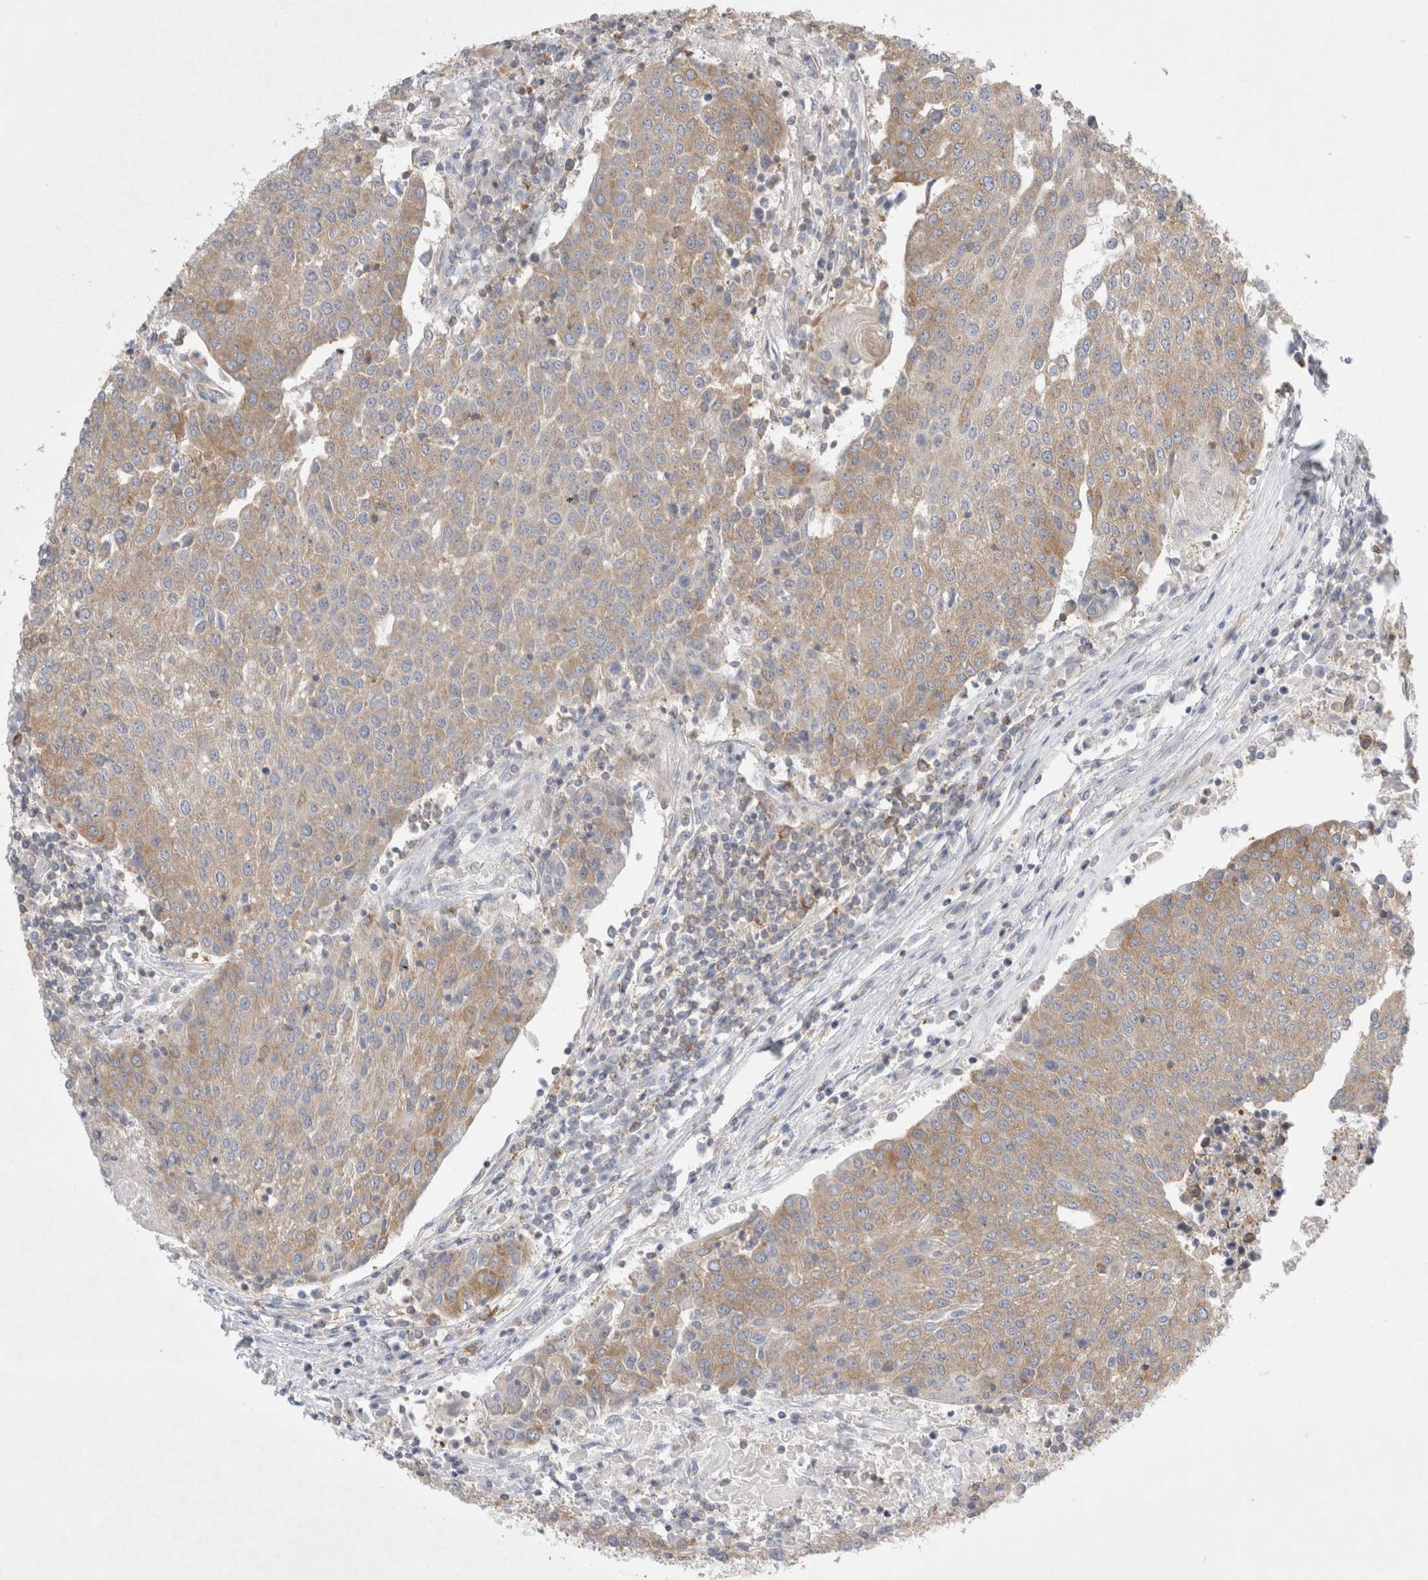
{"staining": {"intensity": "weak", "quantity": ">75%", "location": "cytoplasmic/membranous"}, "tissue": "urothelial cancer", "cell_type": "Tumor cells", "image_type": "cancer", "snomed": [{"axis": "morphology", "description": "Urothelial carcinoma, High grade"}, {"axis": "topography", "description": "Urinary bladder"}], "caption": "Immunohistochemical staining of human urothelial cancer exhibits weak cytoplasmic/membranous protein positivity in approximately >75% of tumor cells.", "gene": "ZNF23", "patient": {"sex": "female", "age": 85}}